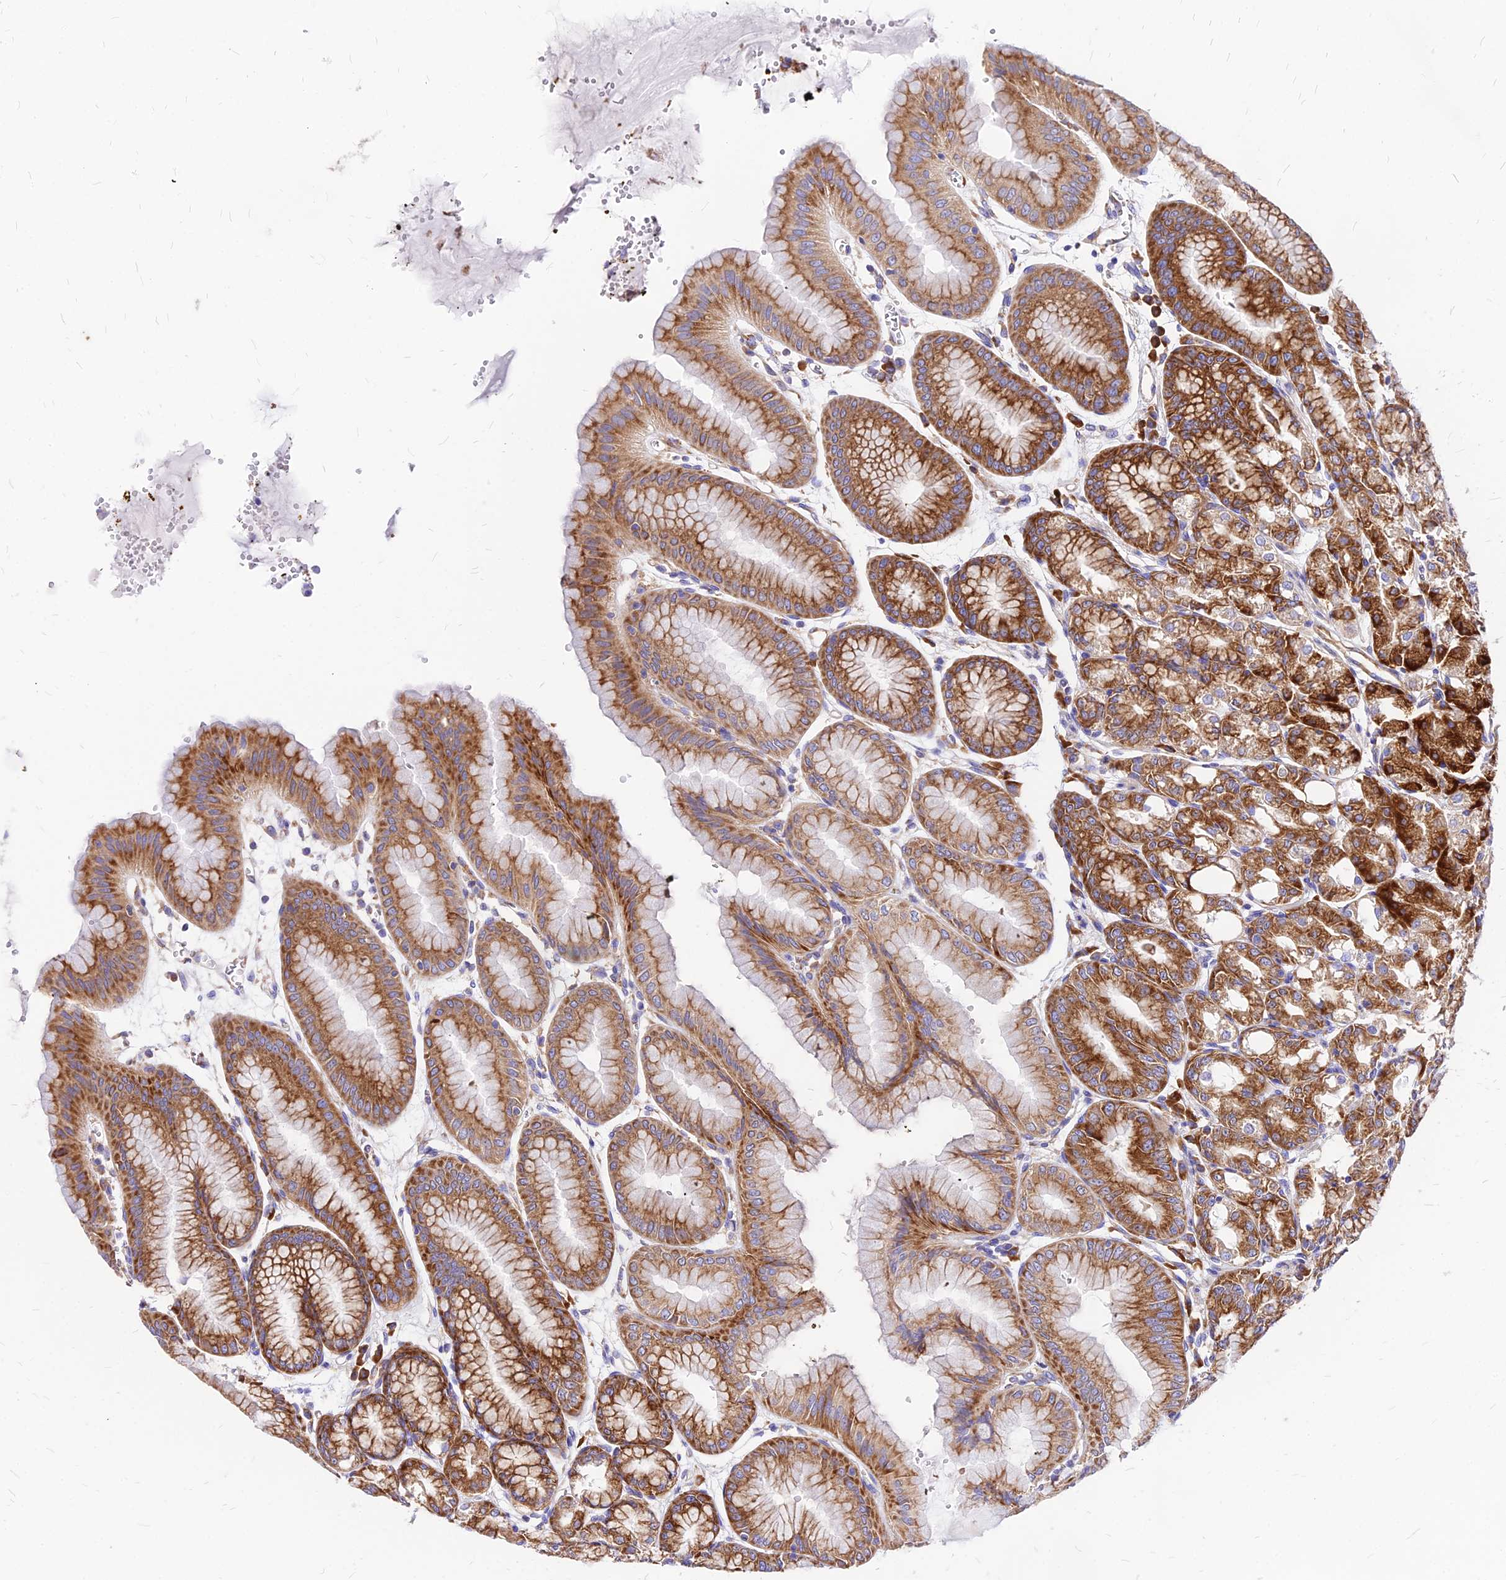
{"staining": {"intensity": "strong", "quantity": "25%-75%", "location": "cytoplasmic/membranous"}, "tissue": "stomach", "cell_type": "Glandular cells", "image_type": "normal", "snomed": [{"axis": "morphology", "description": "Normal tissue, NOS"}, {"axis": "topography", "description": "Stomach, lower"}], "caption": "Glandular cells show high levels of strong cytoplasmic/membranous staining in approximately 25%-75% of cells in normal human stomach. Nuclei are stained in blue.", "gene": "RPL19", "patient": {"sex": "male", "age": 71}}